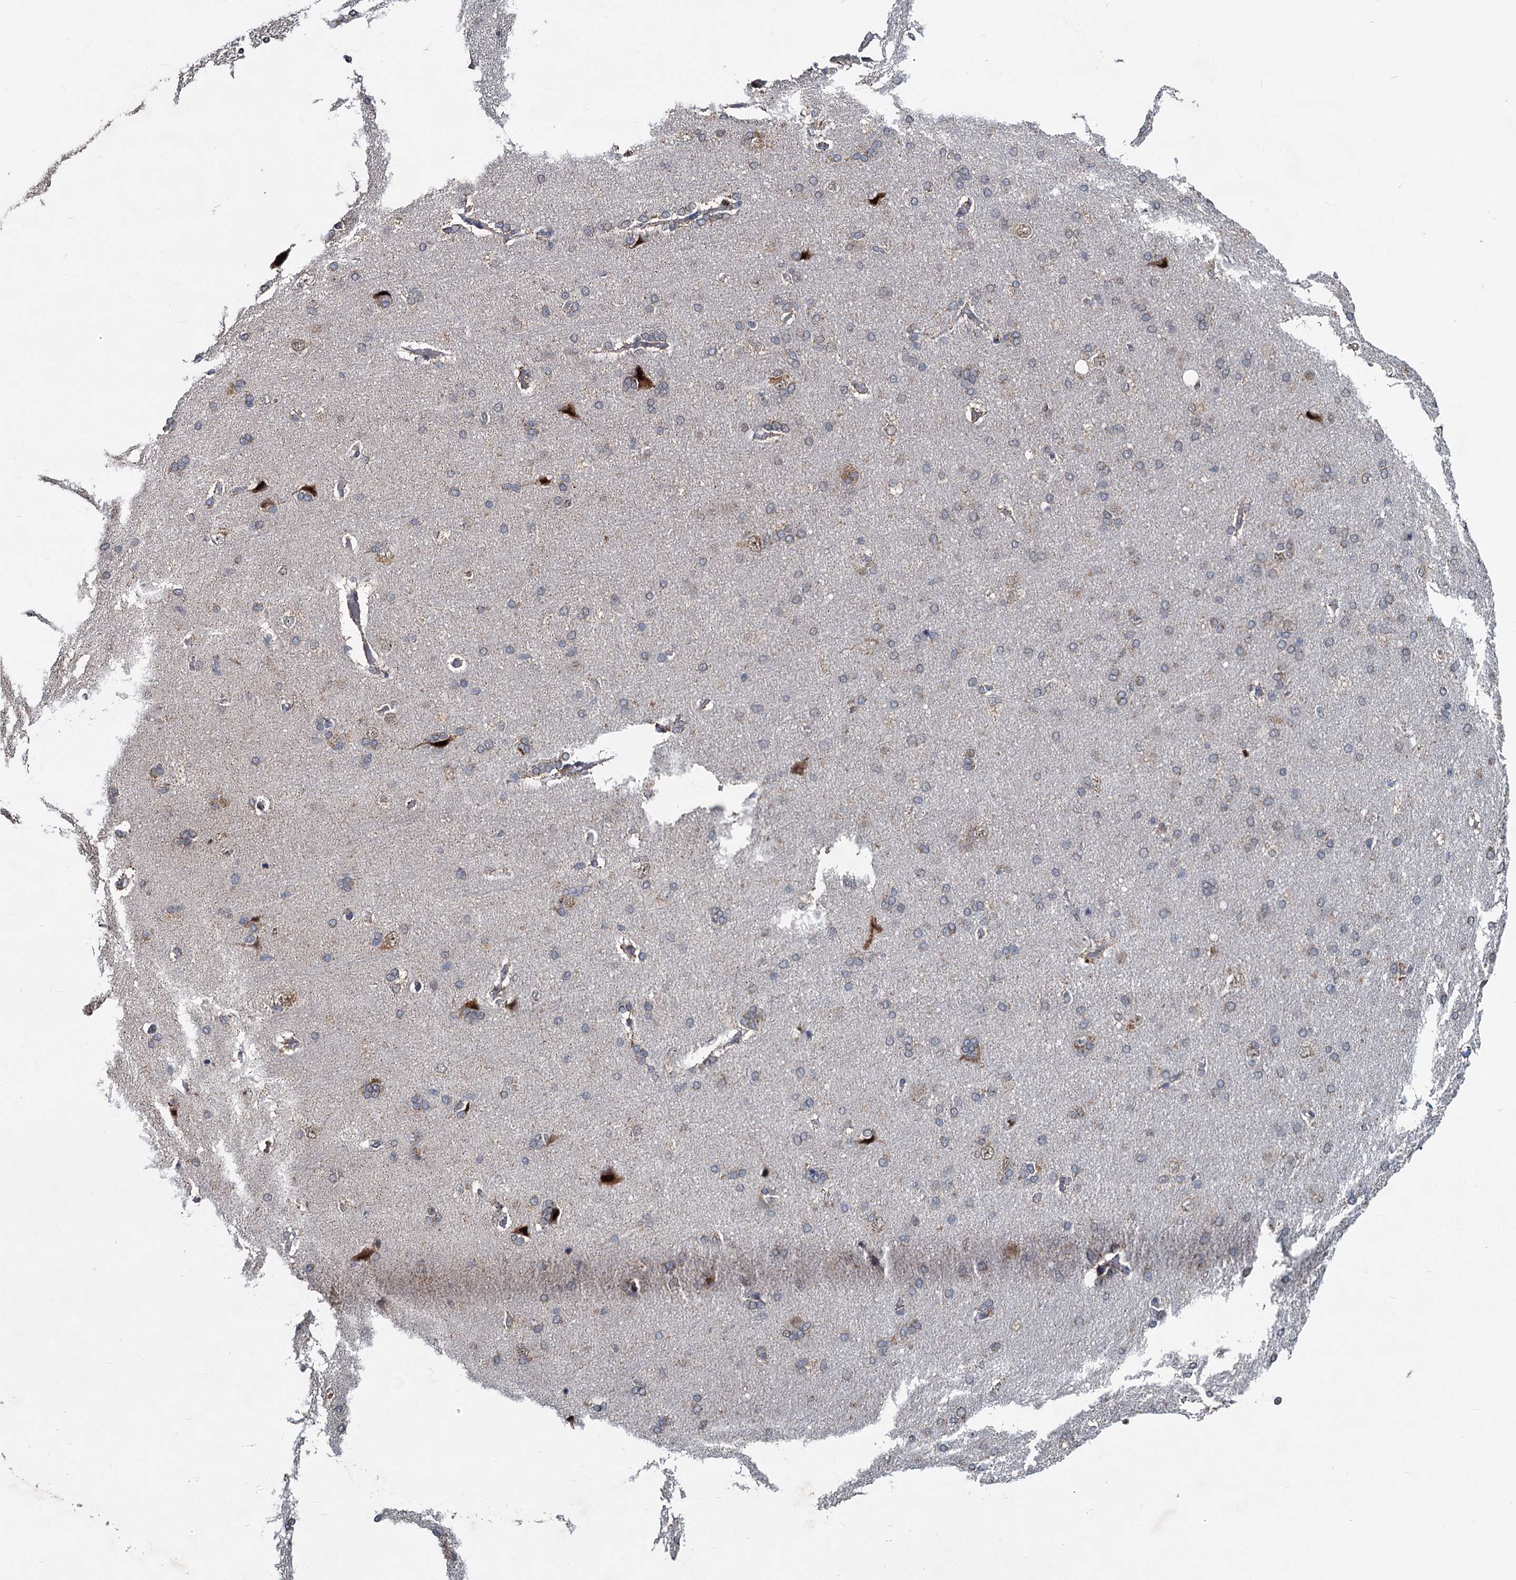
{"staining": {"intensity": "negative", "quantity": "none", "location": "none"}, "tissue": "cerebral cortex", "cell_type": "Endothelial cells", "image_type": "normal", "snomed": [{"axis": "morphology", "description": "Normal tissue, NOS"}, {"axis": "topography", "description": "Cerebral cortex"}], "caption": "A high-resolution histopathology image shows immunohistochemistry staining of benign cerebral cortex, which exhibits no significant expression in endothelial cells. The staining is performed using DAB (3,3'-diaminobenzidine) brown chromogen with nuclei counter-stained in using hematoxylin.", "gene": "RITA1", "patient": {"sex": "male", "age": 62}}